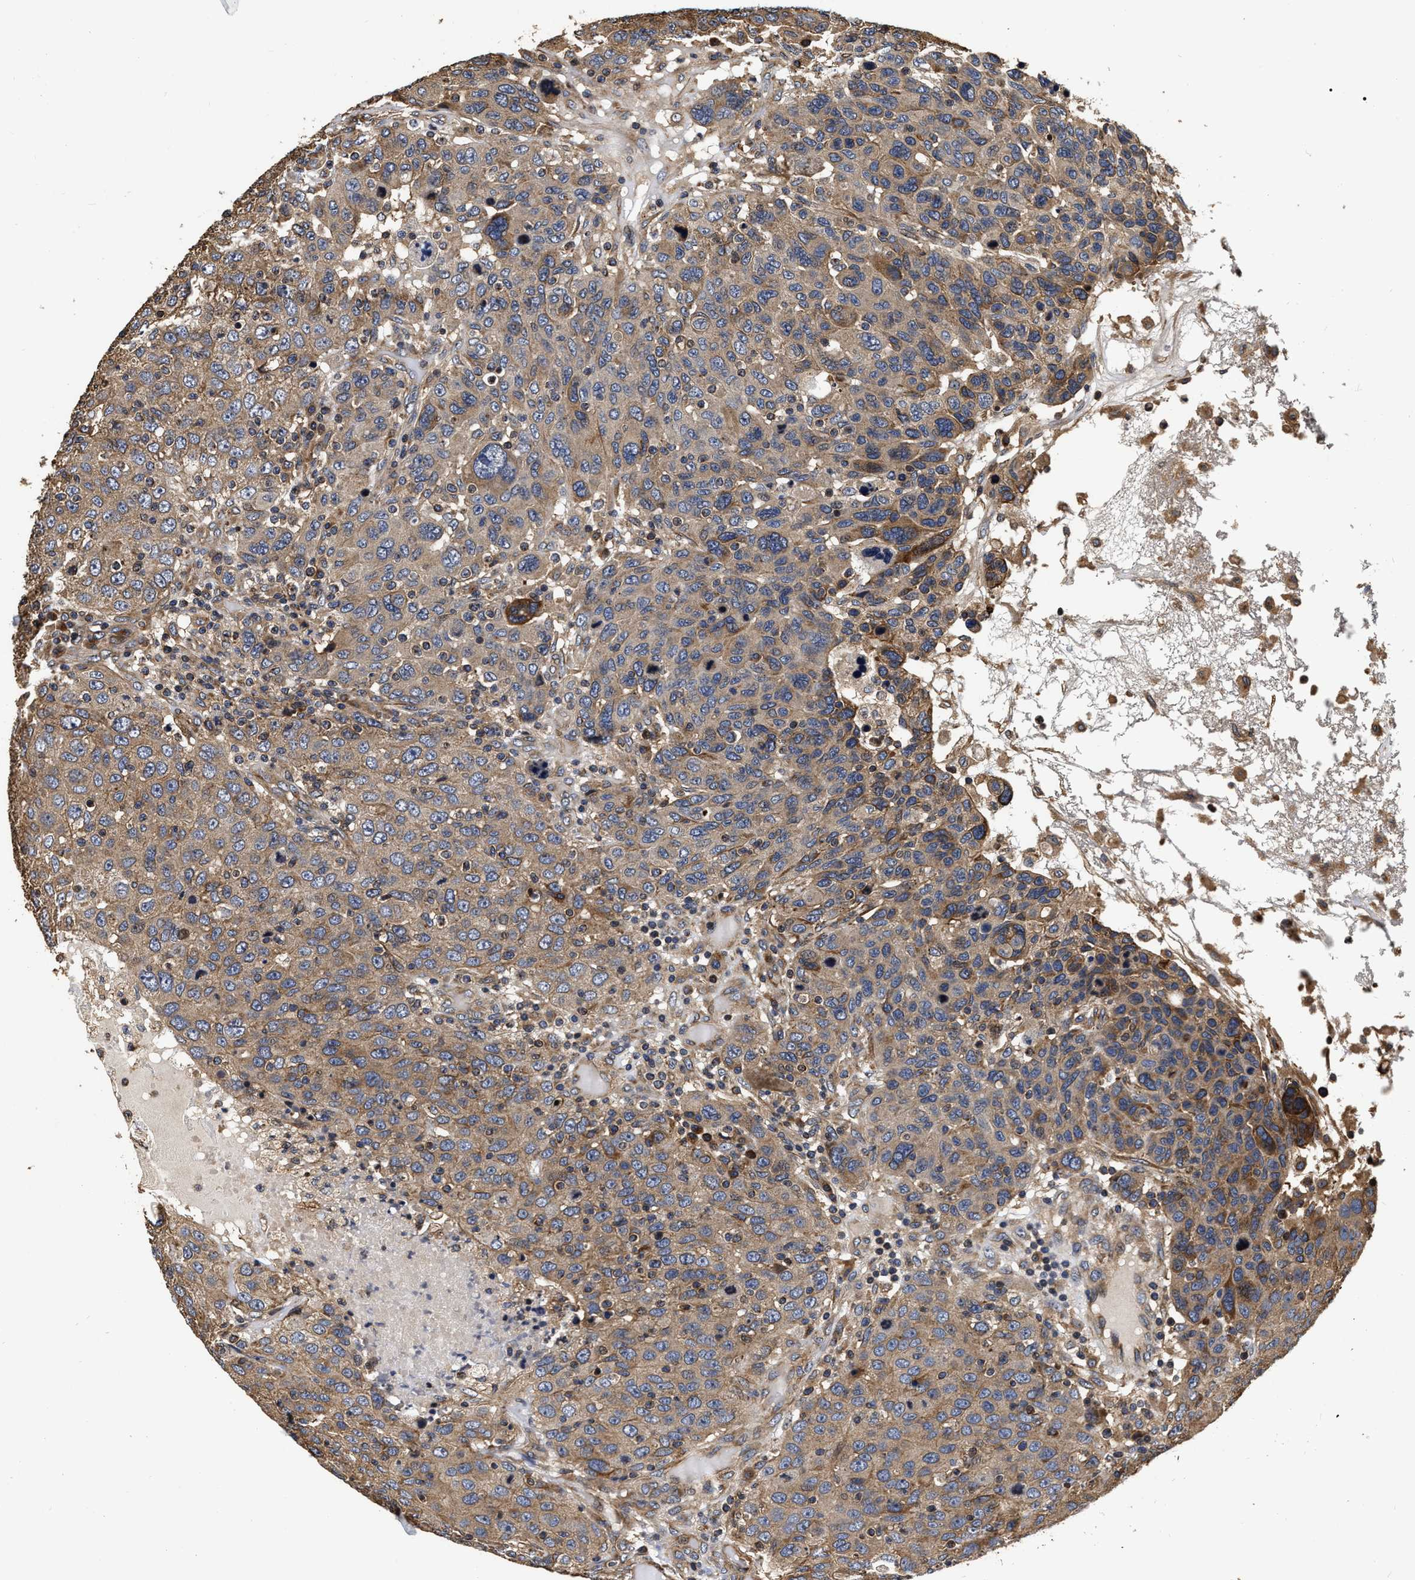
{"staining": {"intensity": "moderate", "quantity": ">75%", "location": "cytoplasmic/membranous"}, "tissue": "breast cancer", "cell_type": "Tumor cells", "image_type": "cancer", "snomed": [{"axis": "morphology", "description": "Duct carcinoma"}, {"axis": "topography", "description": "Breast"}], "caption": "Human infiltrating ductal carcinoma (breast) stained with a brown dye exhibits moderate cytoplasmic/membranous positive staining in about >75% of tumor cells.", "gene": "ABCG8", "patient": {"sex": "female", "age": 37}}